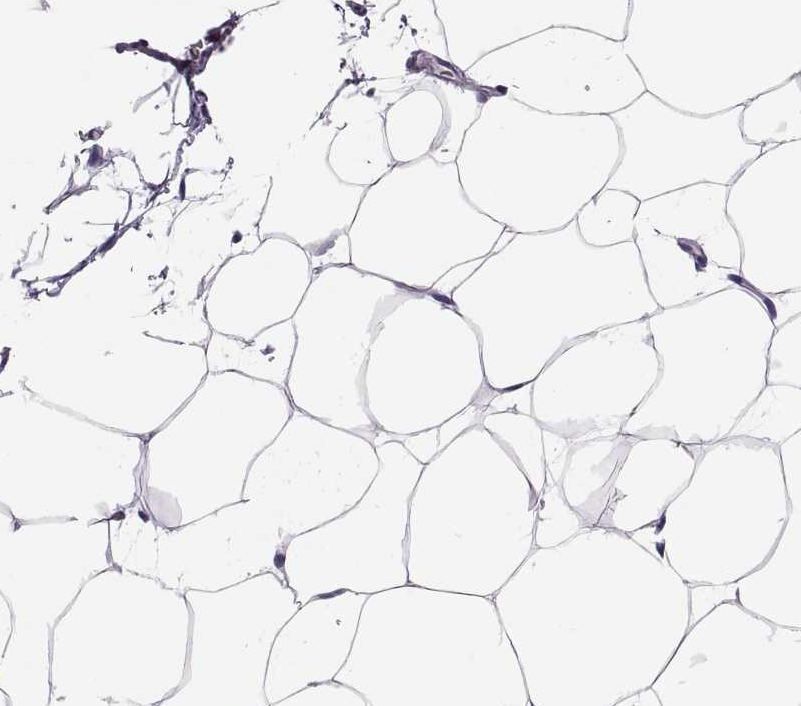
{"staining": {"intensity": "negative", "quantity": "none", "location": "none"}, "tissue": "adipose tissue", "cell_type": "Adipocytes", "image_type": "normal", "snomed": [{"axis": "morphology", "description": "Normal tissue, NOS"}, {"axis": "topography", "description": "Adipose tissue"}], "caption": "Immunohistochemistry micrograph of benign adipose tissue: human adipose tissue stained with DAB (3,3'-diaminobenzidine) displays no significant protein staining in adipocytes. (Brightfield microscopy of DAB immunohistochemistry (IHC) at high magnification).", "gene": "TTC21A", "patient": {"sex": "male", "age": 57}}